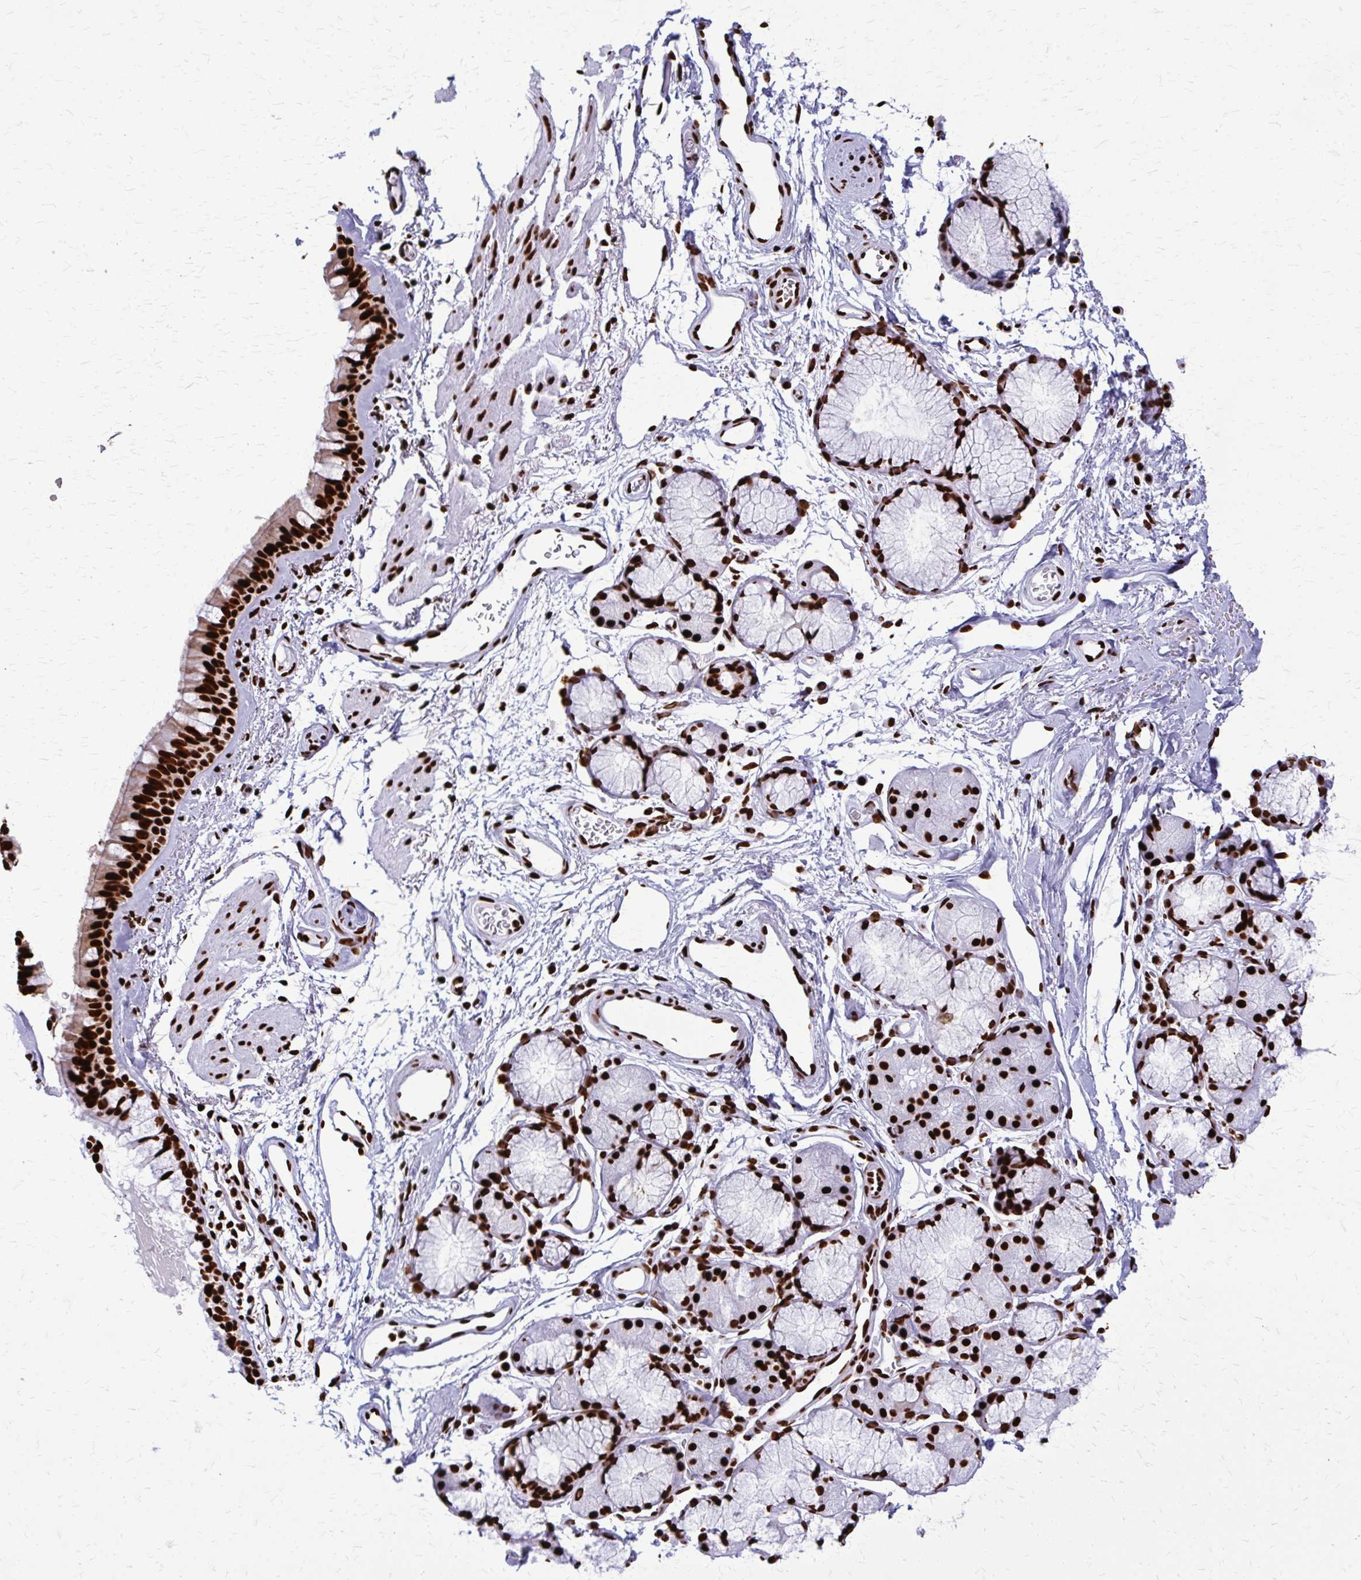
{"staining": {"intensity": "strong", "quantity": ">75%", "location": "nuclear"}, "tissue": "bronchus", "cell_type": "Respiratory epithelial cells", "image_type": "normal", "snomed": [{"axis": "morphology", "description": "Normal tissue, NOS"}, {"axis": "topography", "description": "Cartilage tissue"}, {"axis": "topography", "description": "Bronchus"}], "caption": "A brown stain labels strong nuclear positivity of a protein in respiratory epithelial cells of normal human bronchus.", "gene": "SFPQ", "patient": {"sex": "female", "age": 79}}